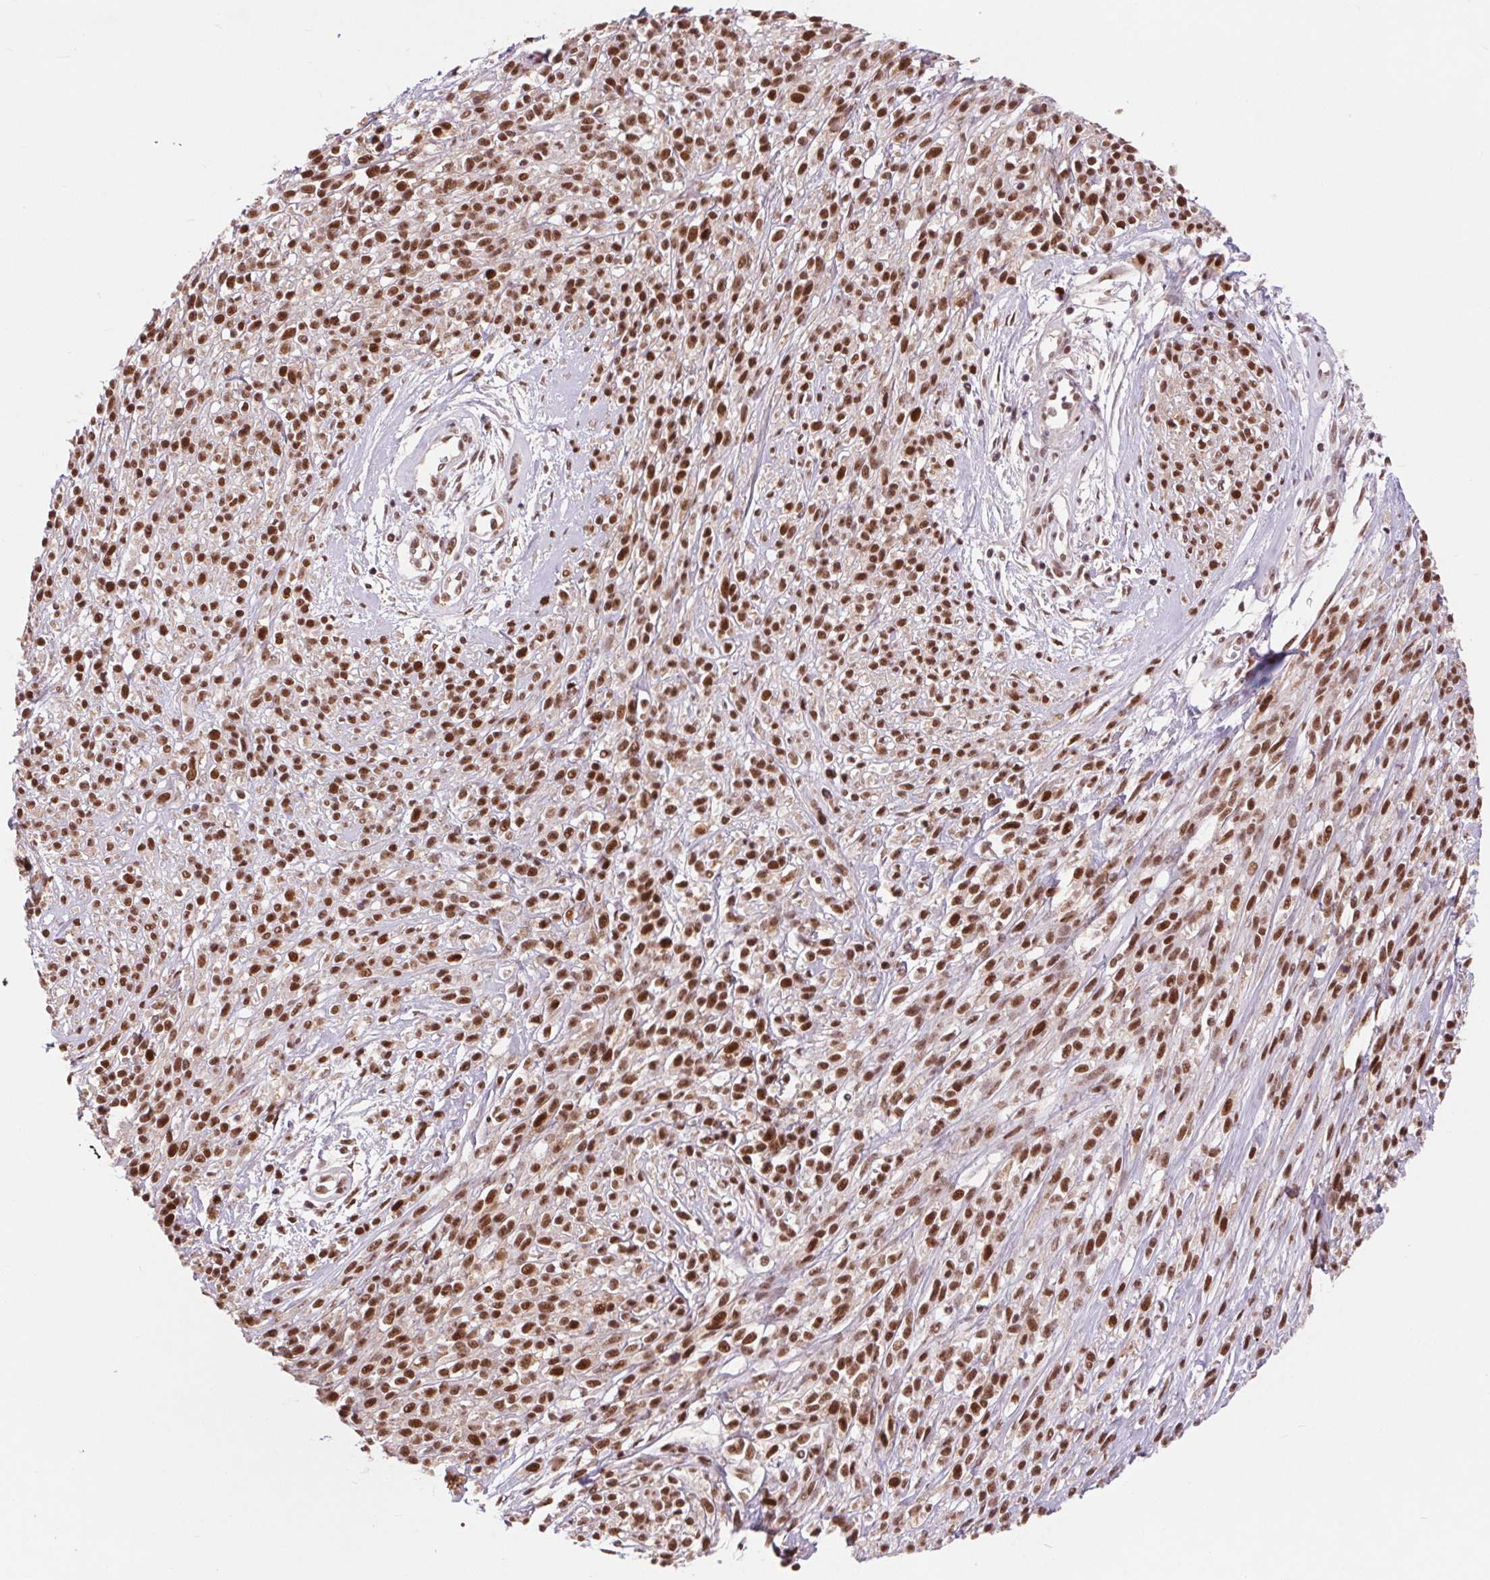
{"staining": {"intensity": "strong", "quantity": ">75%", "location": "nuclear"}, "tissue": "melanoma", "cell_type": "Tumor cells", "image_type": "cancer", "snomed": [{"axis": "morphology", "description": "Malignant melanoma, NOS"}, {"axis": "topography", "description": "Skin"}, {"axis": "topography", "description": "Skin of trunk"}], "caption": "Protein expression analysis of human melanoma reveals strong nuclear staining in about >75% of tumor cells. The staining is performed using DAB (3,3'-diaminobenzidine) brown chromogen to label protein expression. The nuclei are counter-stained blue using hematoxylin.", "gene": "CD2BP2", "patient": {"sex": "male", "age": 74}}